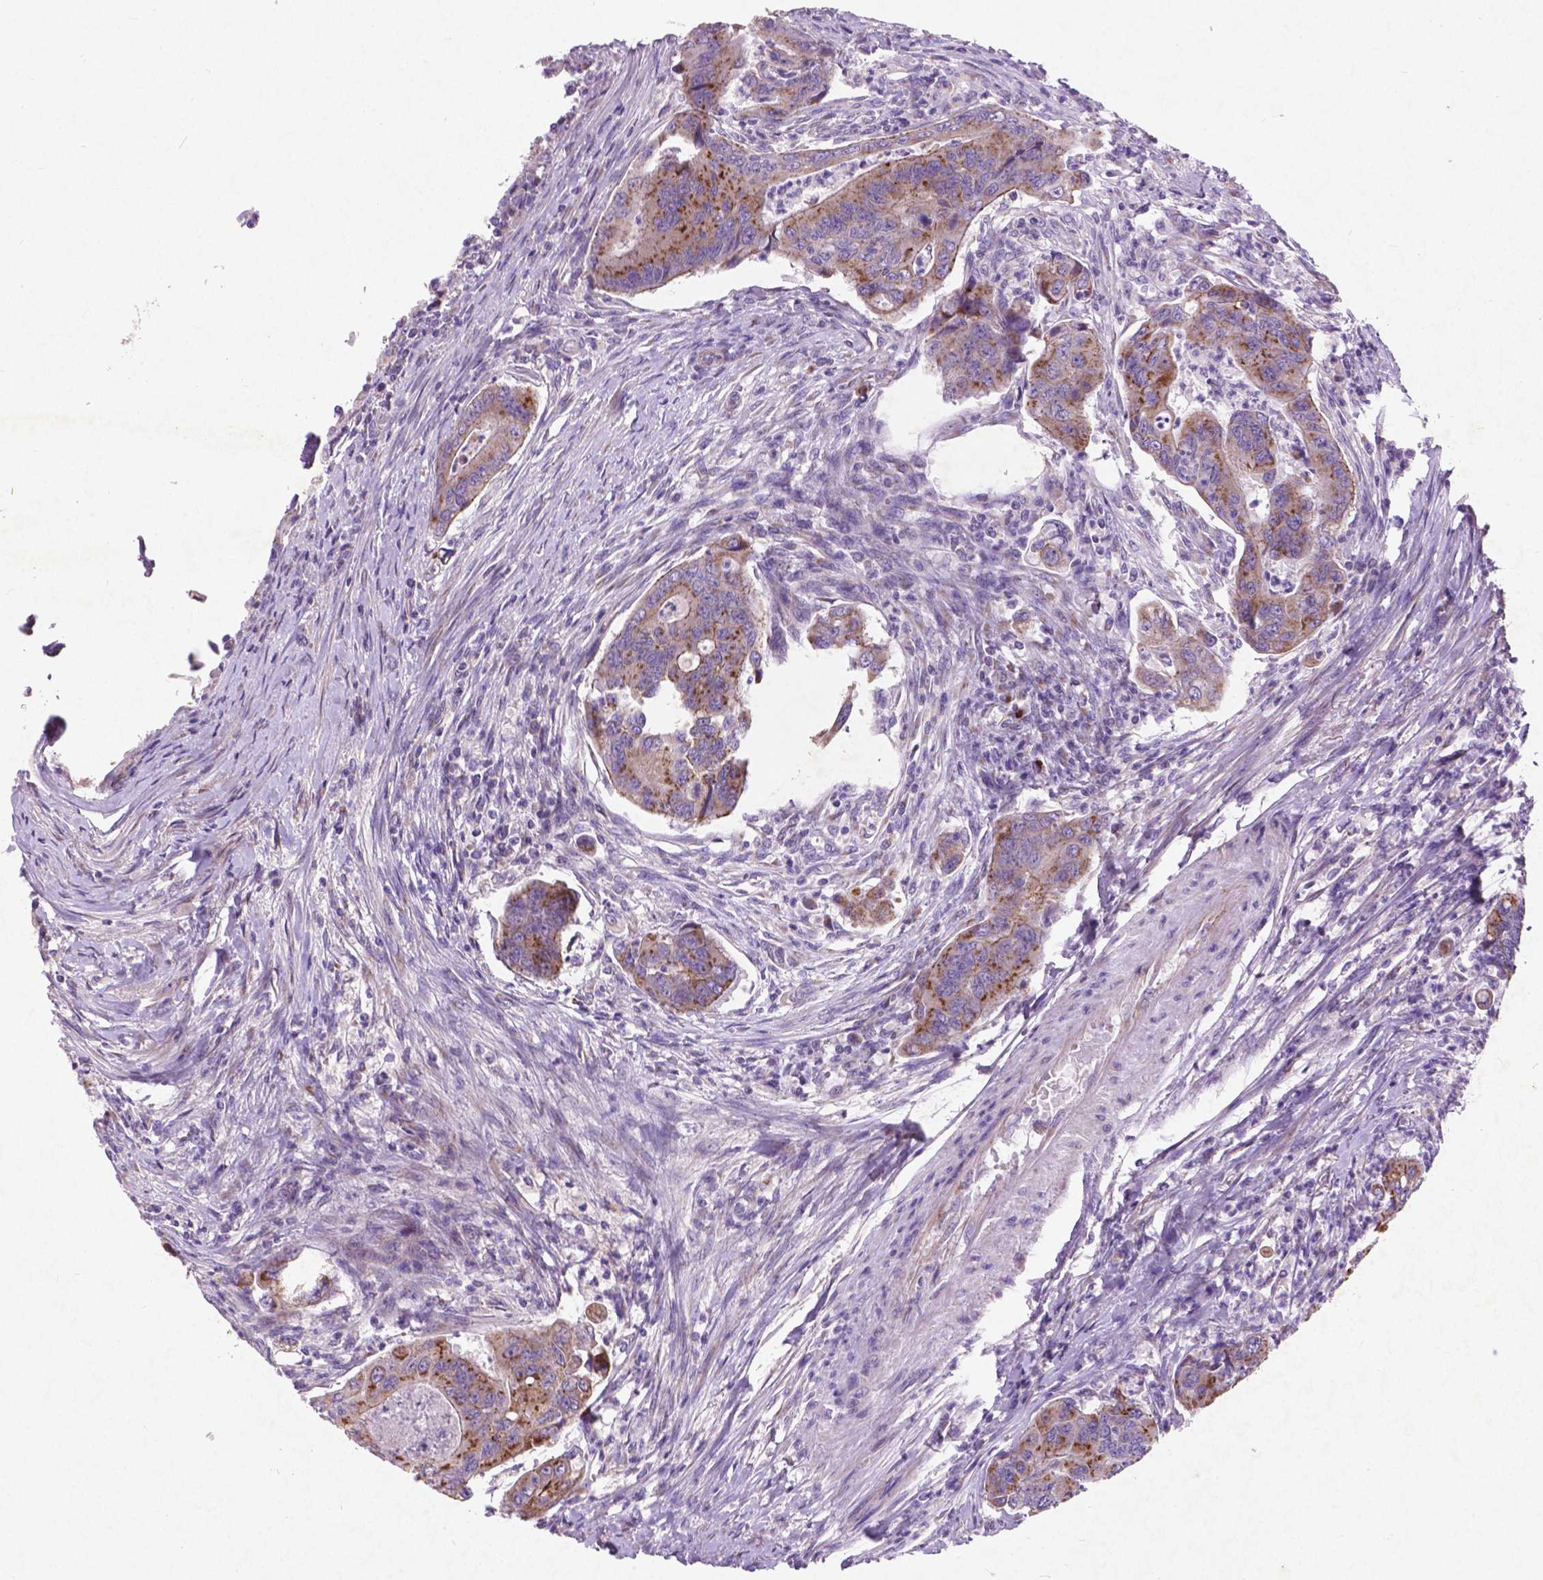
{"staining": {"intensity": "moderate", "quantity": ">75%", "location": "cytoplasmic/membranous"}, "tissue": "colorectal cancer", "cell_type": "Tumor cells", "image_type": "cancer", "snomed": [{"axis": "morphology", "description": "Adenocarcinoma, NOS"}, {"axis": "topography", "description": "Colon"}], "caption": "Colorectal adenocarcinoma stained for a protein shows moderate cytoplasmic/membranous positivity in tumor cells.", "gene": "ATG4D", "patient": {"sex": "female", "age": 67}}